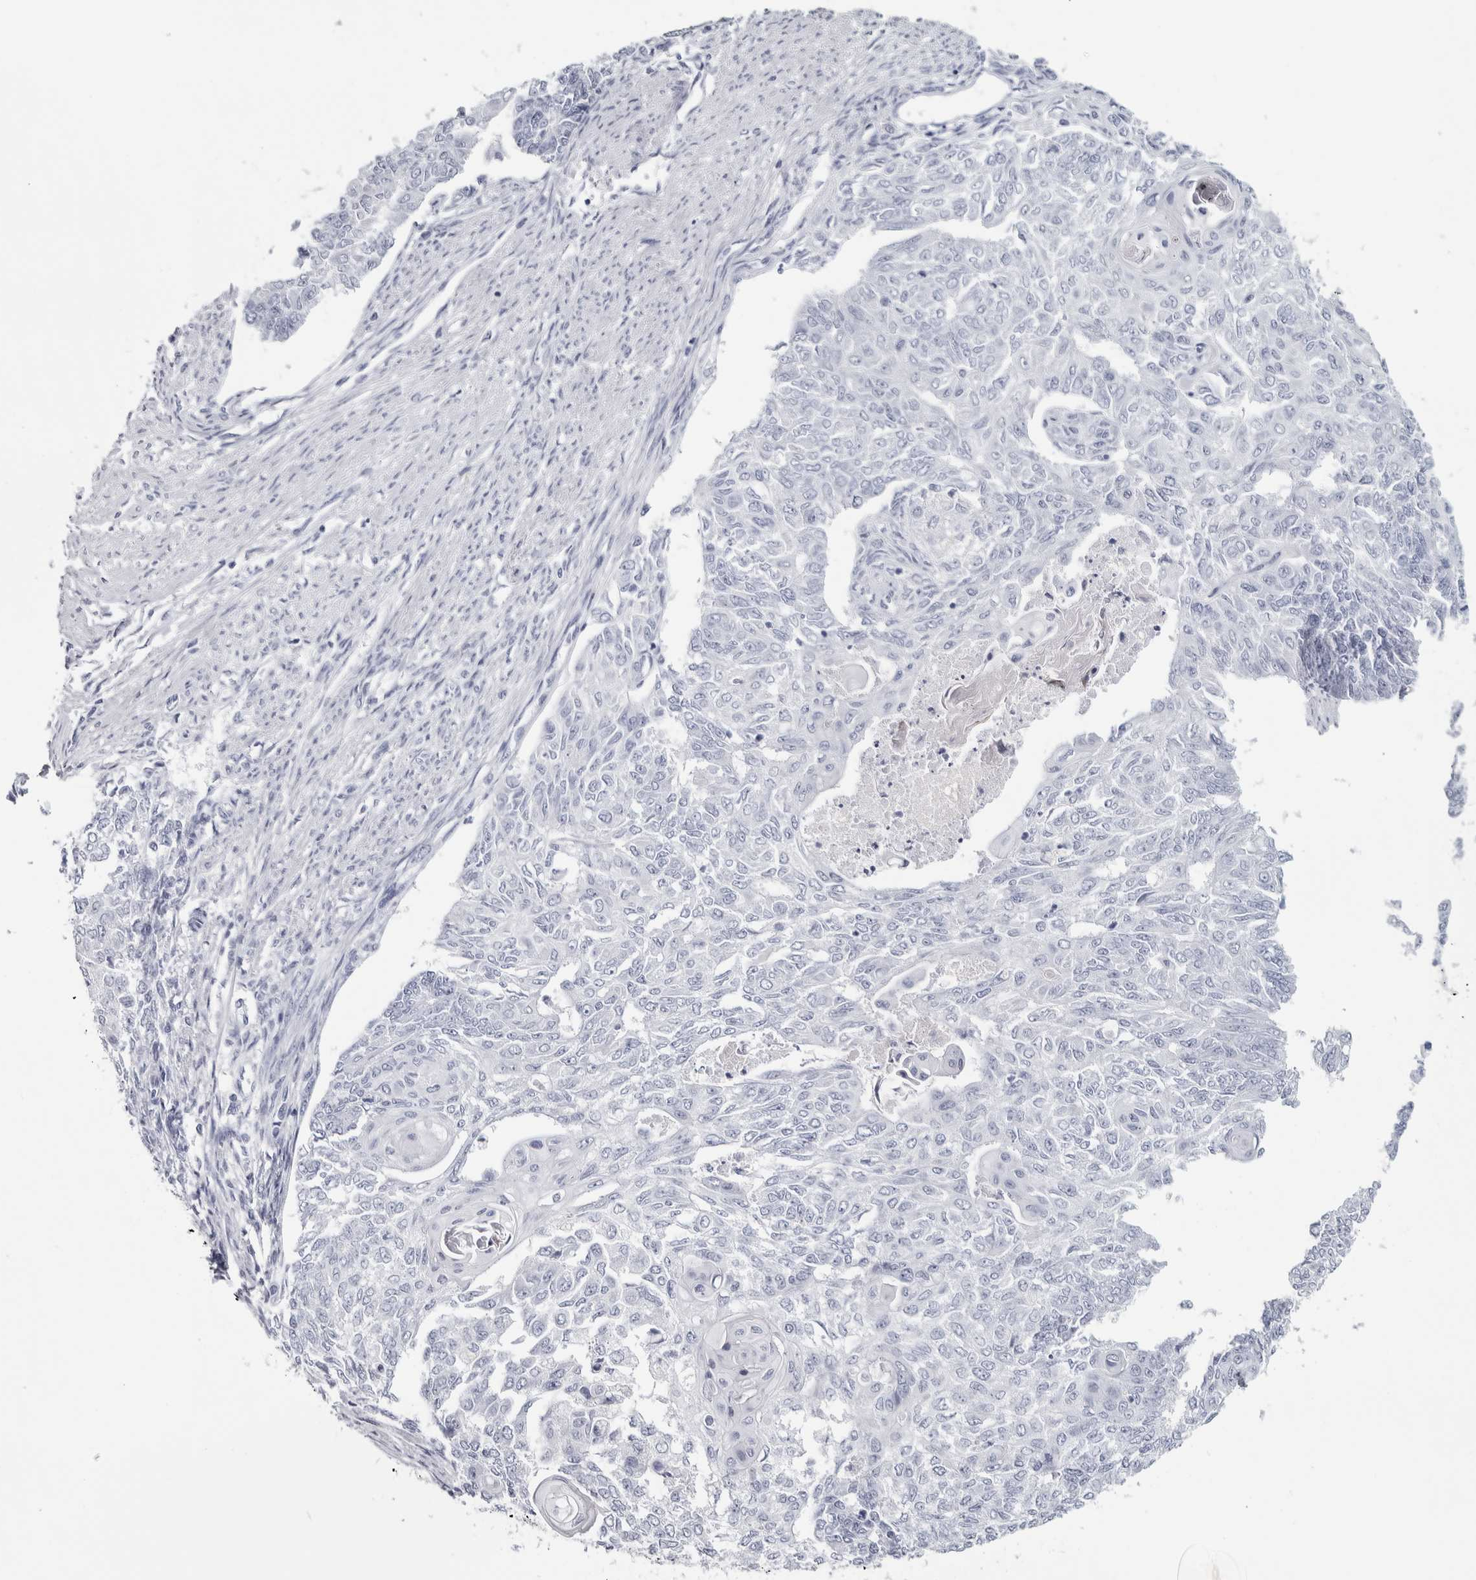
{"staining": {"intensity": "negative", "quantity": "none", "location": "none"}, "tissue": "endometrial cancer", "cell_type": "Tumor cells", "image_type": "cancer", "snomed": [{"axis": "morphology", "description": "Adenocarcinoma, NOS"}, {"axis": "topography", "description": "Endometrium"}], "caption": "There is no significant expression in tumor cells of endometrial adenocarcinoma.", "gene": "NECAB1", "patient": {"sex": "female", "age": 32}}